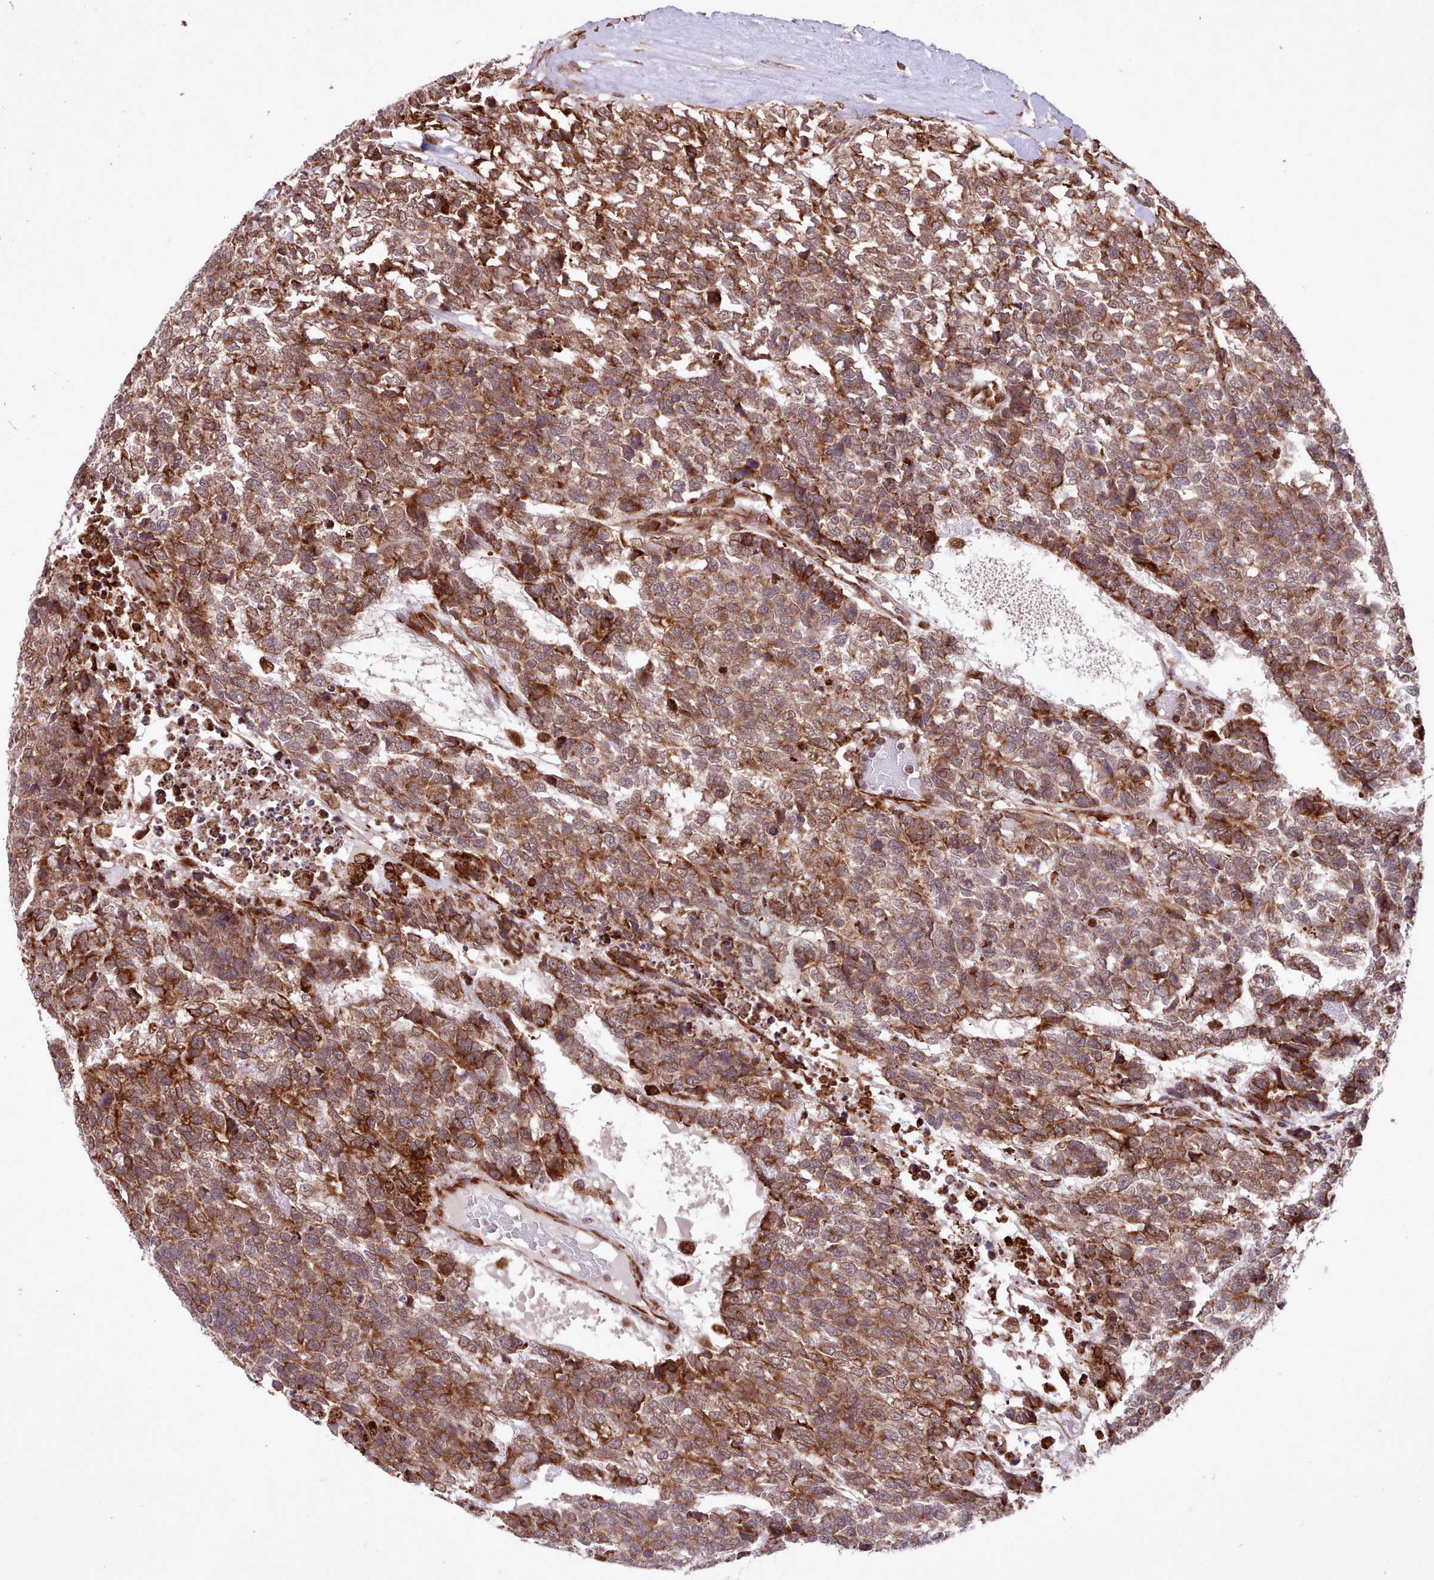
{"staining": {"intensity": "moderate", "quantity": ">75%", "location": "cytoplasmic/membranous"}, "tissue": "testis cancer", "cell_type": "Tumor cells", "image_type": "cancer", "snomed": [{"axis": "morphology", "description": "Carcinoma, Embryonal, NOS"}, {"axis": "topography", "description": "Testis"}], "caption": "Immunohistochemical staining of testis cancer (embryonal carcinoma) shows medium levels of moderate cytoplasmic/membranous protein staining in approximately >75% of tumor cells.", "gene": "TTLL3", "patient": {"sex": "male", "age": 23}}